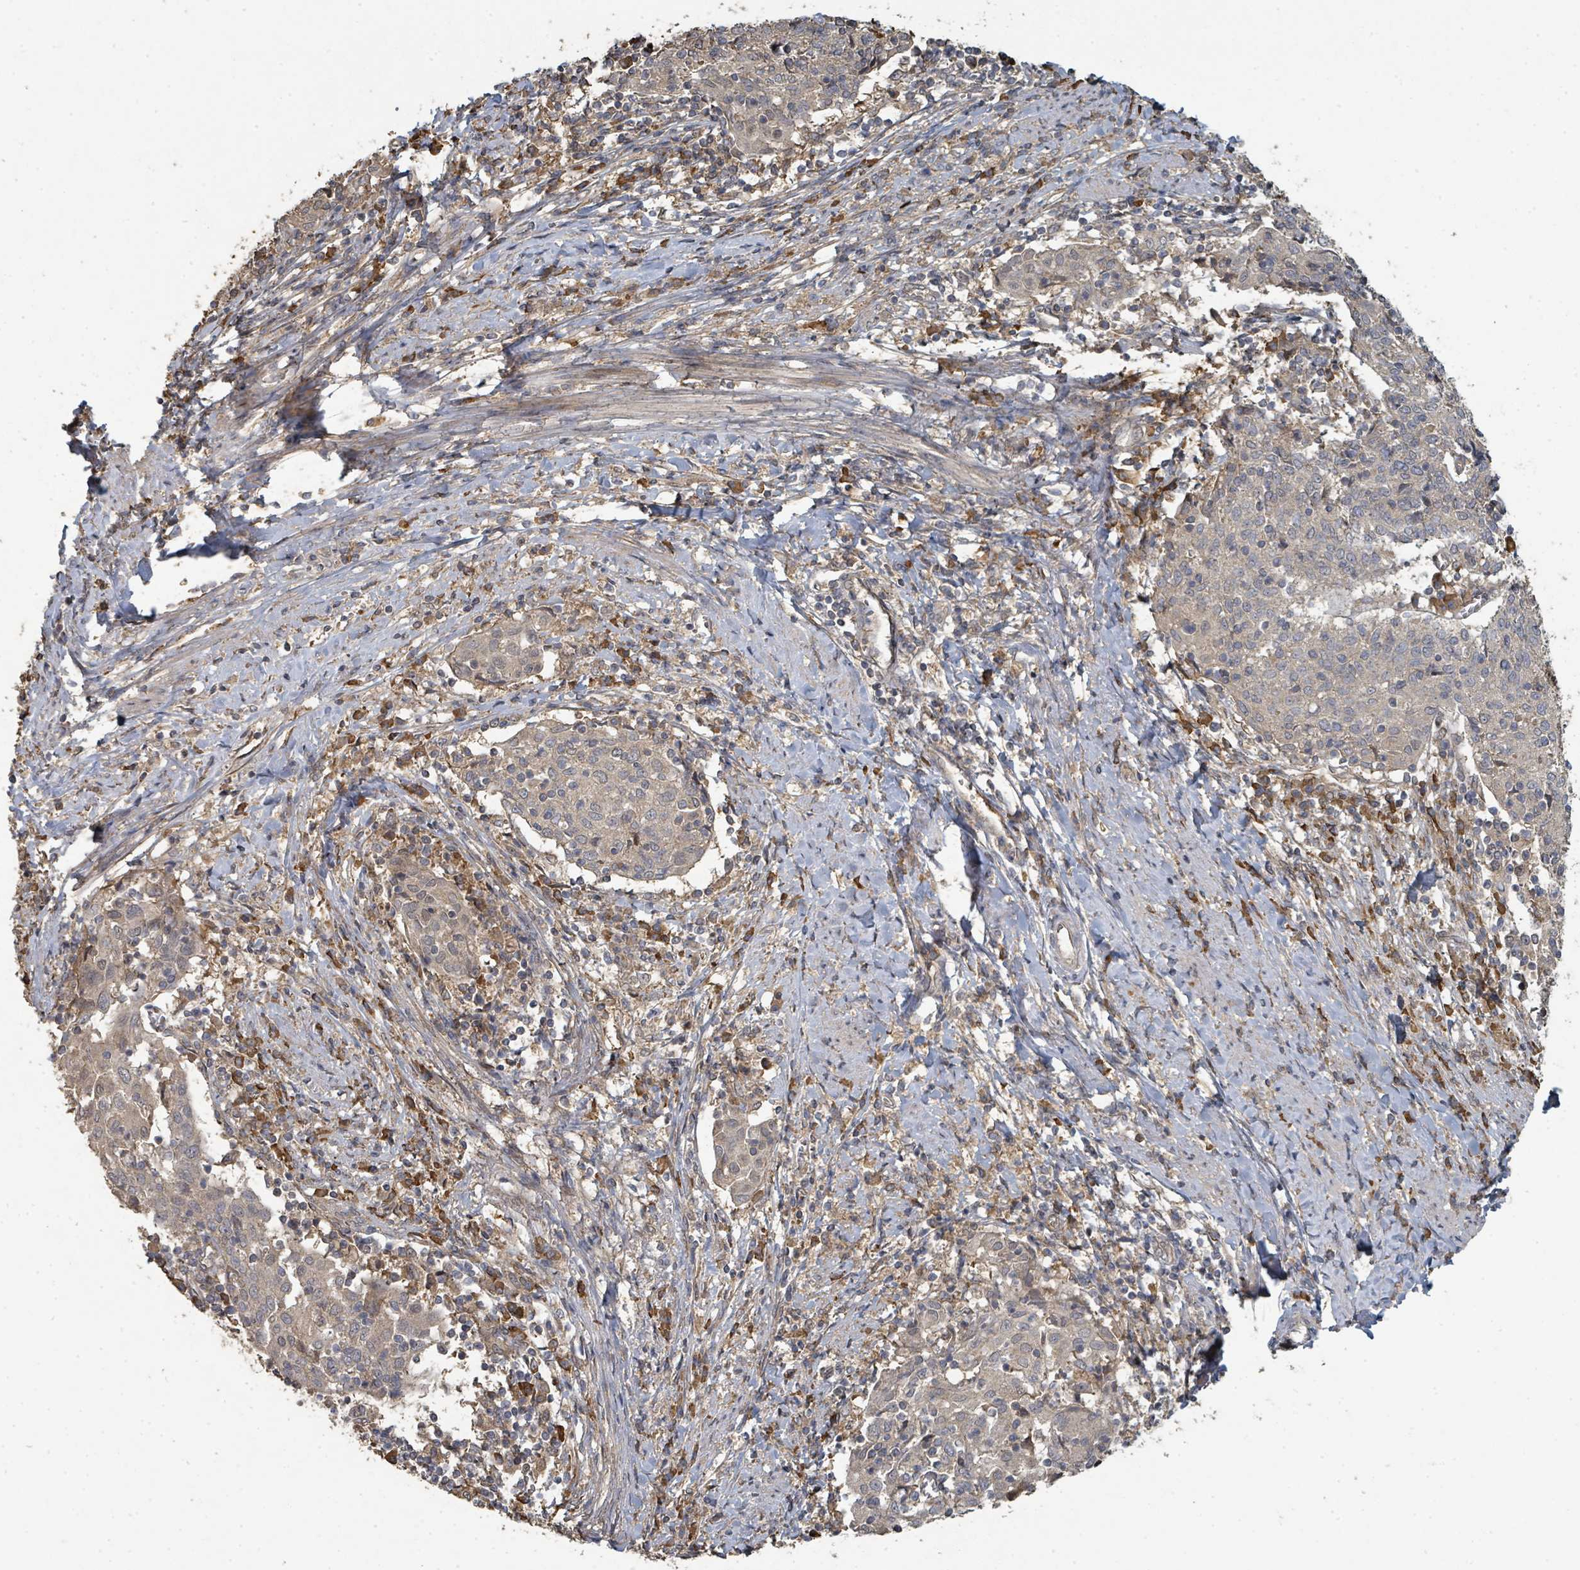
{"staining": {"intensity": "weak", "quantity": ">75%", "location": "cytoplasmic/membranous"}, "tissue": "cervical cancer", "cell_type": "Tumor cells", "image_type": "cancer", "snomed": [{"axis": "morphology", "description": "Squamous cell carcinoma, NOS"}, {"axis": "topography", "description": "Cervix"}], "caption": "Cervical cancer (squamous cell carcinoma) stained with a brown dye reveals weak cytoplasmic/membranous positive expression in about >75% of tumor cells.", "gene": "WDFY1", "patient": {"sex": "female", "age": 52}}